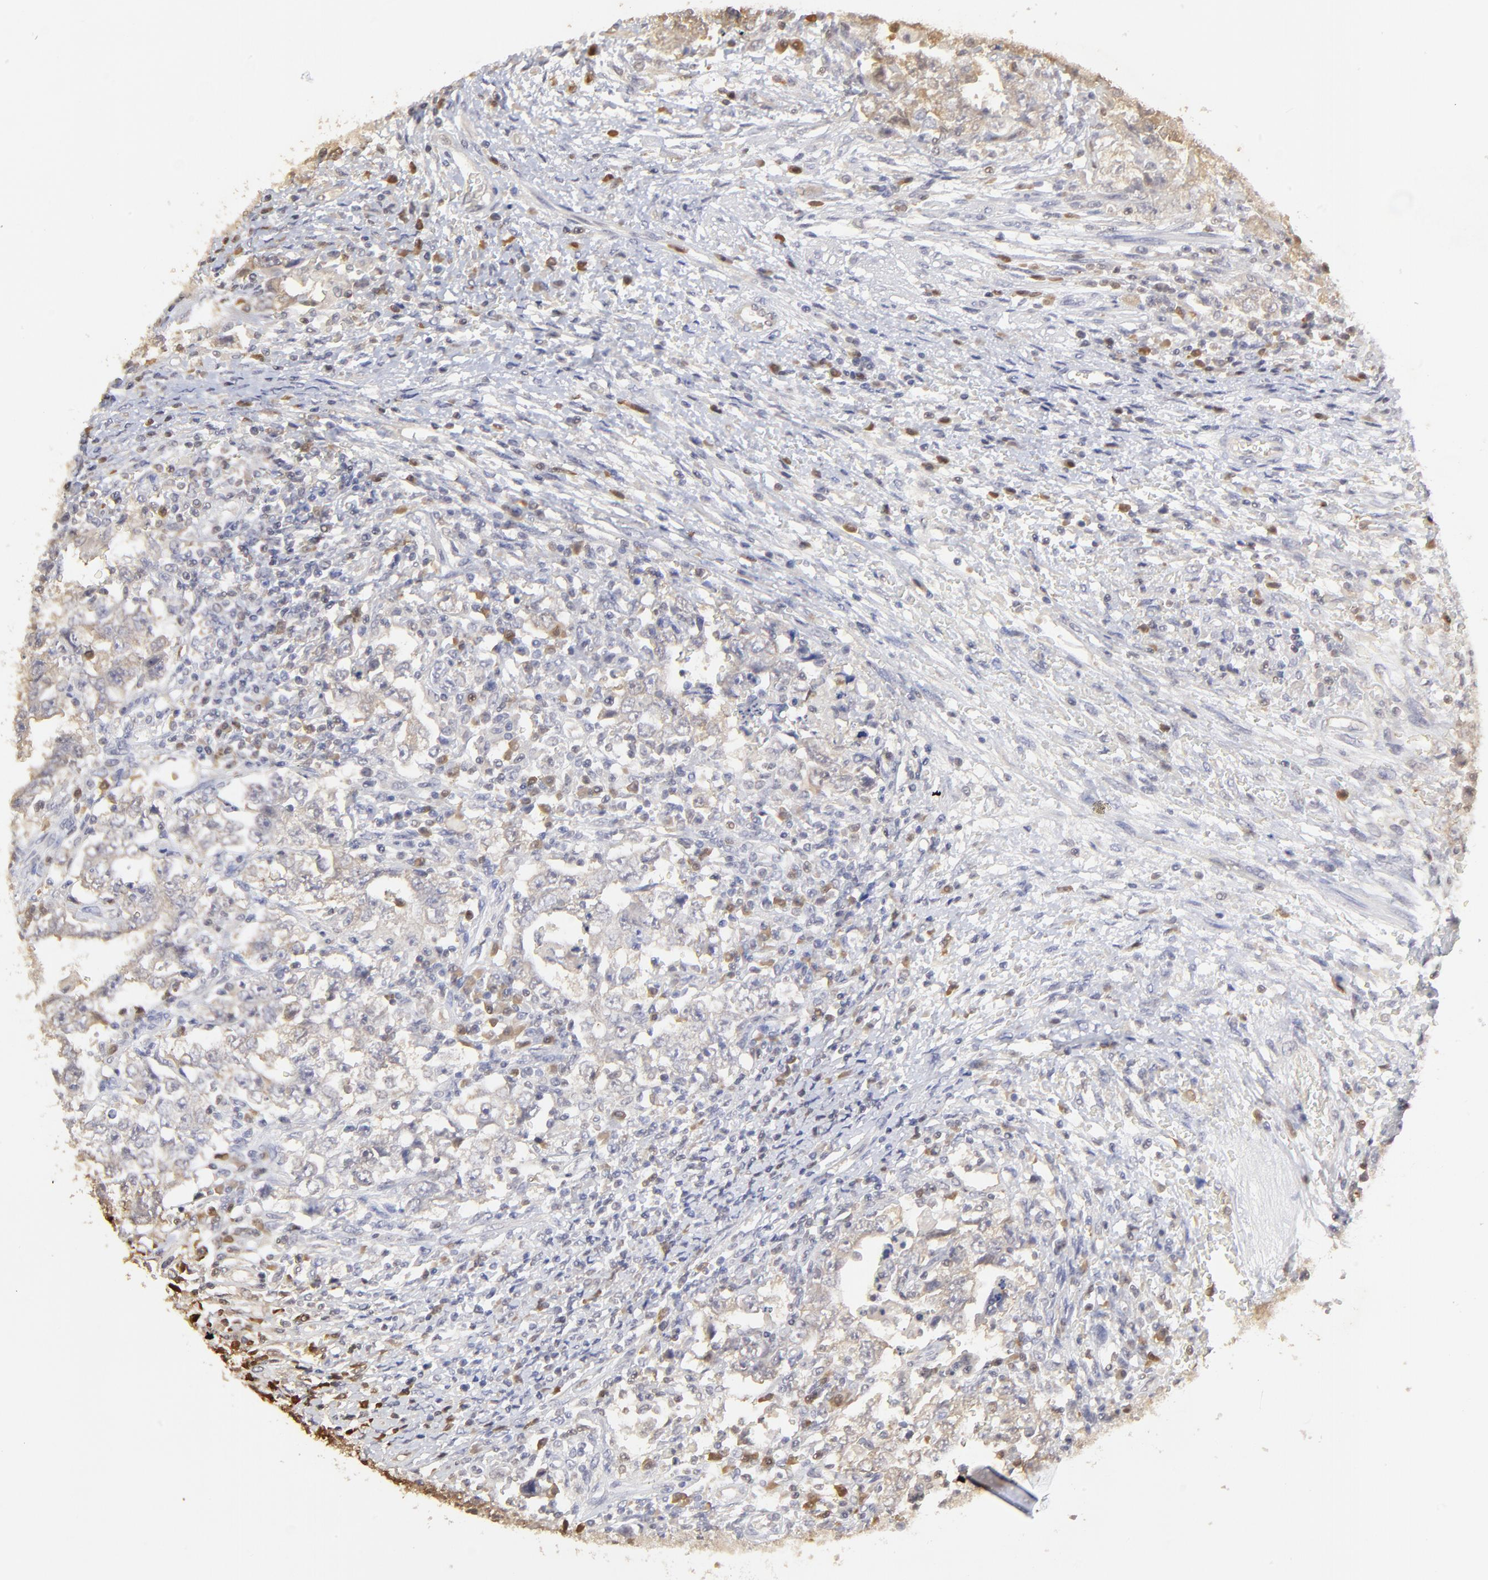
{"staining": {"intensity": "negative", "quantity": "none", "location": "none"}, "tissue": "testis cancer", "cell_type": "Tumor cells", "image_type": "cancer", "snomed": [{"axis": "morphology", "description": "Carcinoma, Embryonal, NOS"}, {"axis": "topography", "description": "Testis"}], "caption": "Immunohistochemical staining of human embryonal carcinoma (testis) shows no significant positivity in tumor cells.", "gene": "CASP3", "patient": {"sex": "male", "age": 26}}